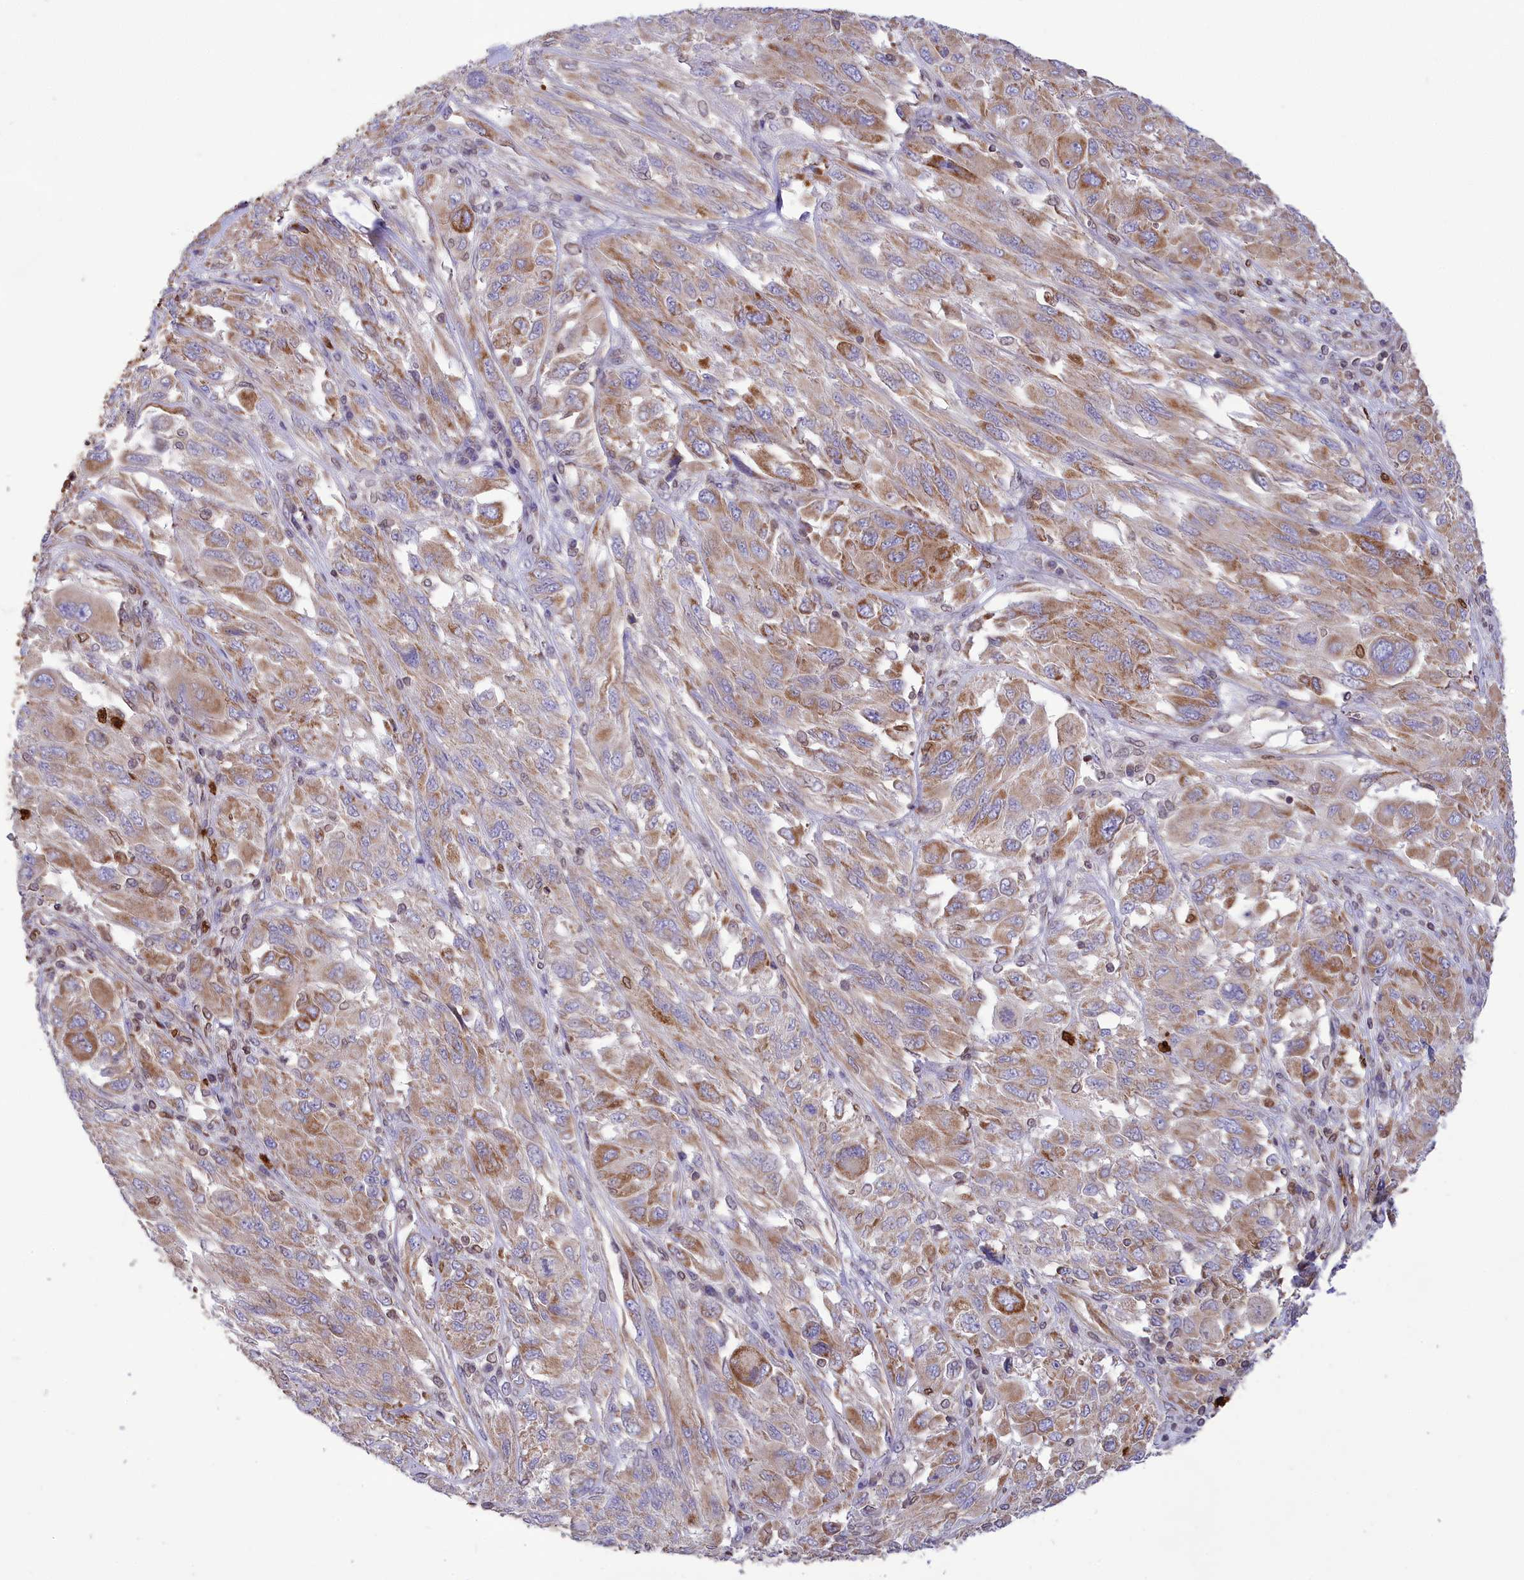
{"staining": {"intensity": "moderate", "quantity": "25%-75%", "location": "cytoplasmic/membranous"}, "tissue": "melanoma", "cell_type": "Tumor cells", "image_type": "cancer", "snomed": [{"axis": "morphology", "description": "Malignant melanoma, NOS"}, {"axis": "topography", "description": "Skin"}], "caption": "High-power microscopy captured an IHC image of malignant melanoma, revealing moderate cytoplasmic/membranous positivity in about 25%-75% of tumor cells.", "gene": "PKHD1L1", "patient": {"sex": "female", "age": 91}}